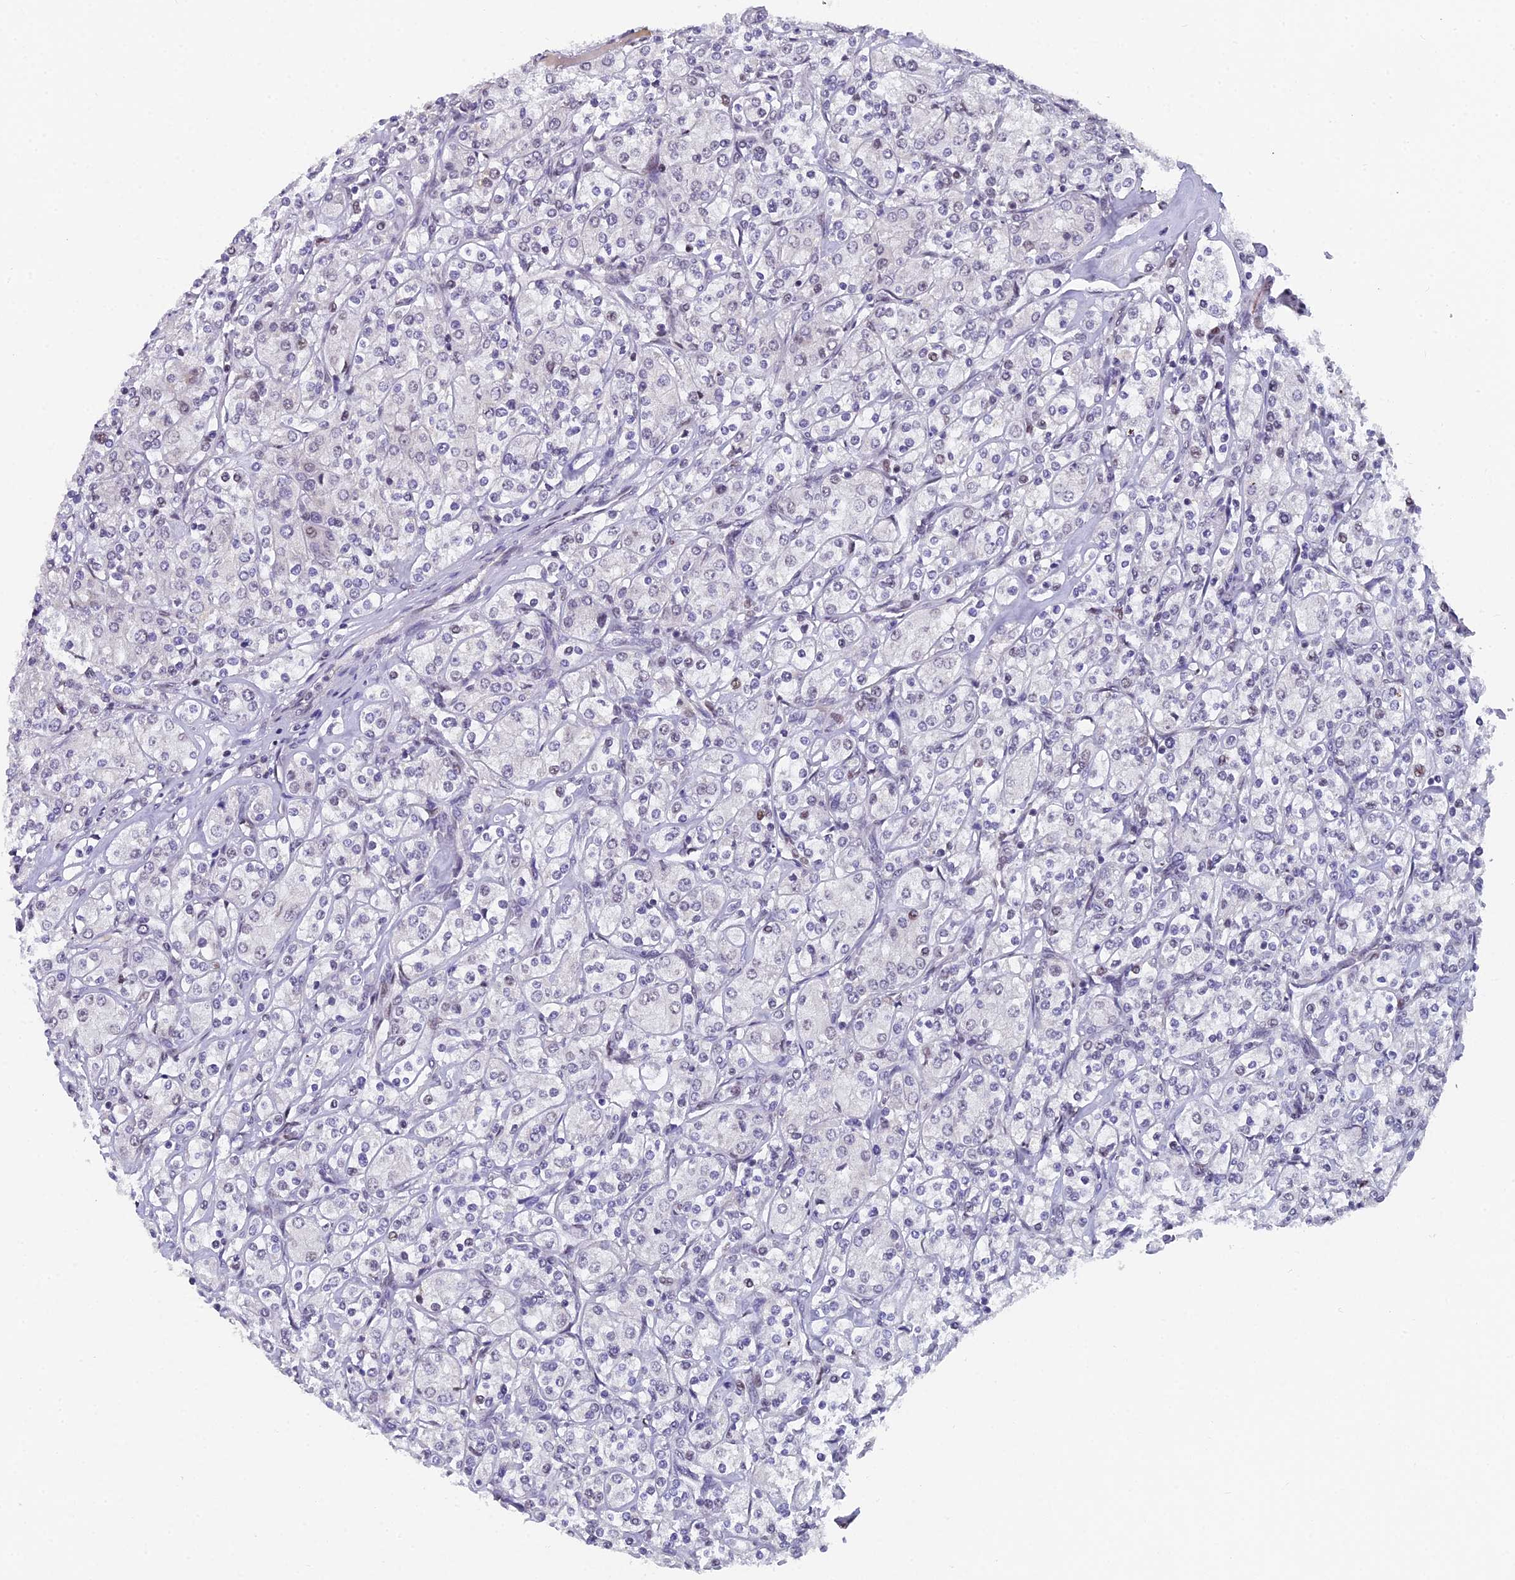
{"staining": {"intensity": "negative", "quantity": "none", "location": "none"}, "tissue": "renal cancer", "cell_type": "Tumor cells", "image_type": "cancer", "snomed": [{"axis": "morphology", "description": "Adenocarcinoma, NOS"}, {"axis": "topography", "description": "Kidney"}], "caption": "High power microscopy histopathology image of an IHC image of renal adenocarcinoma, revealing no significant positivity in tumor cells.", "gene": "XKR9", "patient": {"sex": "male", "age": 77}}